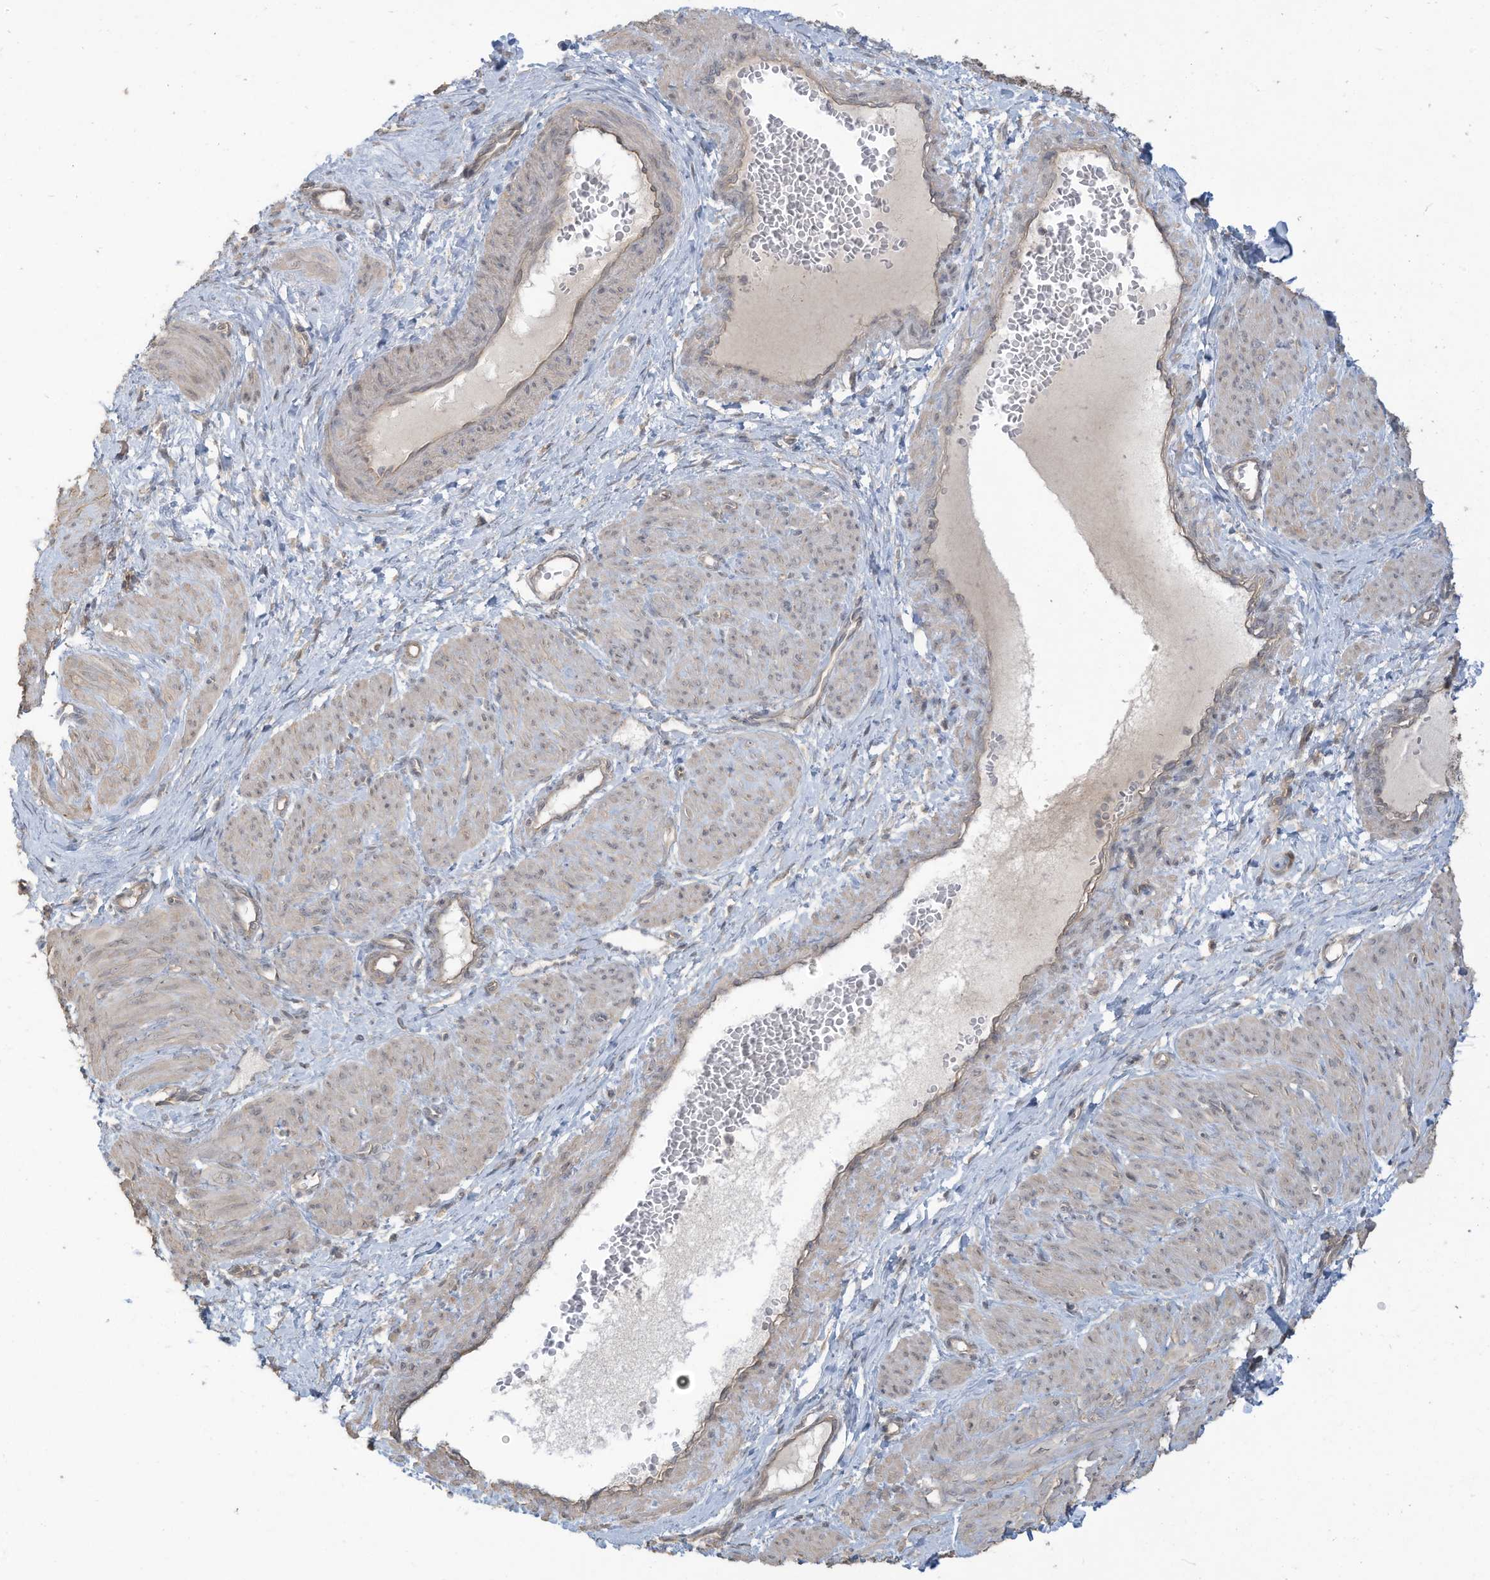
{"staining": {"intensity": "negative", "quantity": "none", "location": "none"}, "tissue": "smooth muscle", "cell_type": "Smooth muscle cells", "image_type": "normal", "snomed": [{"axis": "morphology", "description": "Normal tissue, NOS"}, {"axis": "topography", "description": "Endometrium"}], "caption": "The immunohistochemistry photomicrograph has no significant positivity in smooth muscle cells of smooth muscle. (DAB (3,3'-diaminobenzidine) immunohistochemistry, high magnification).", "gene": "MAGIX", "patient": {"sex": "female", "age": 33}}